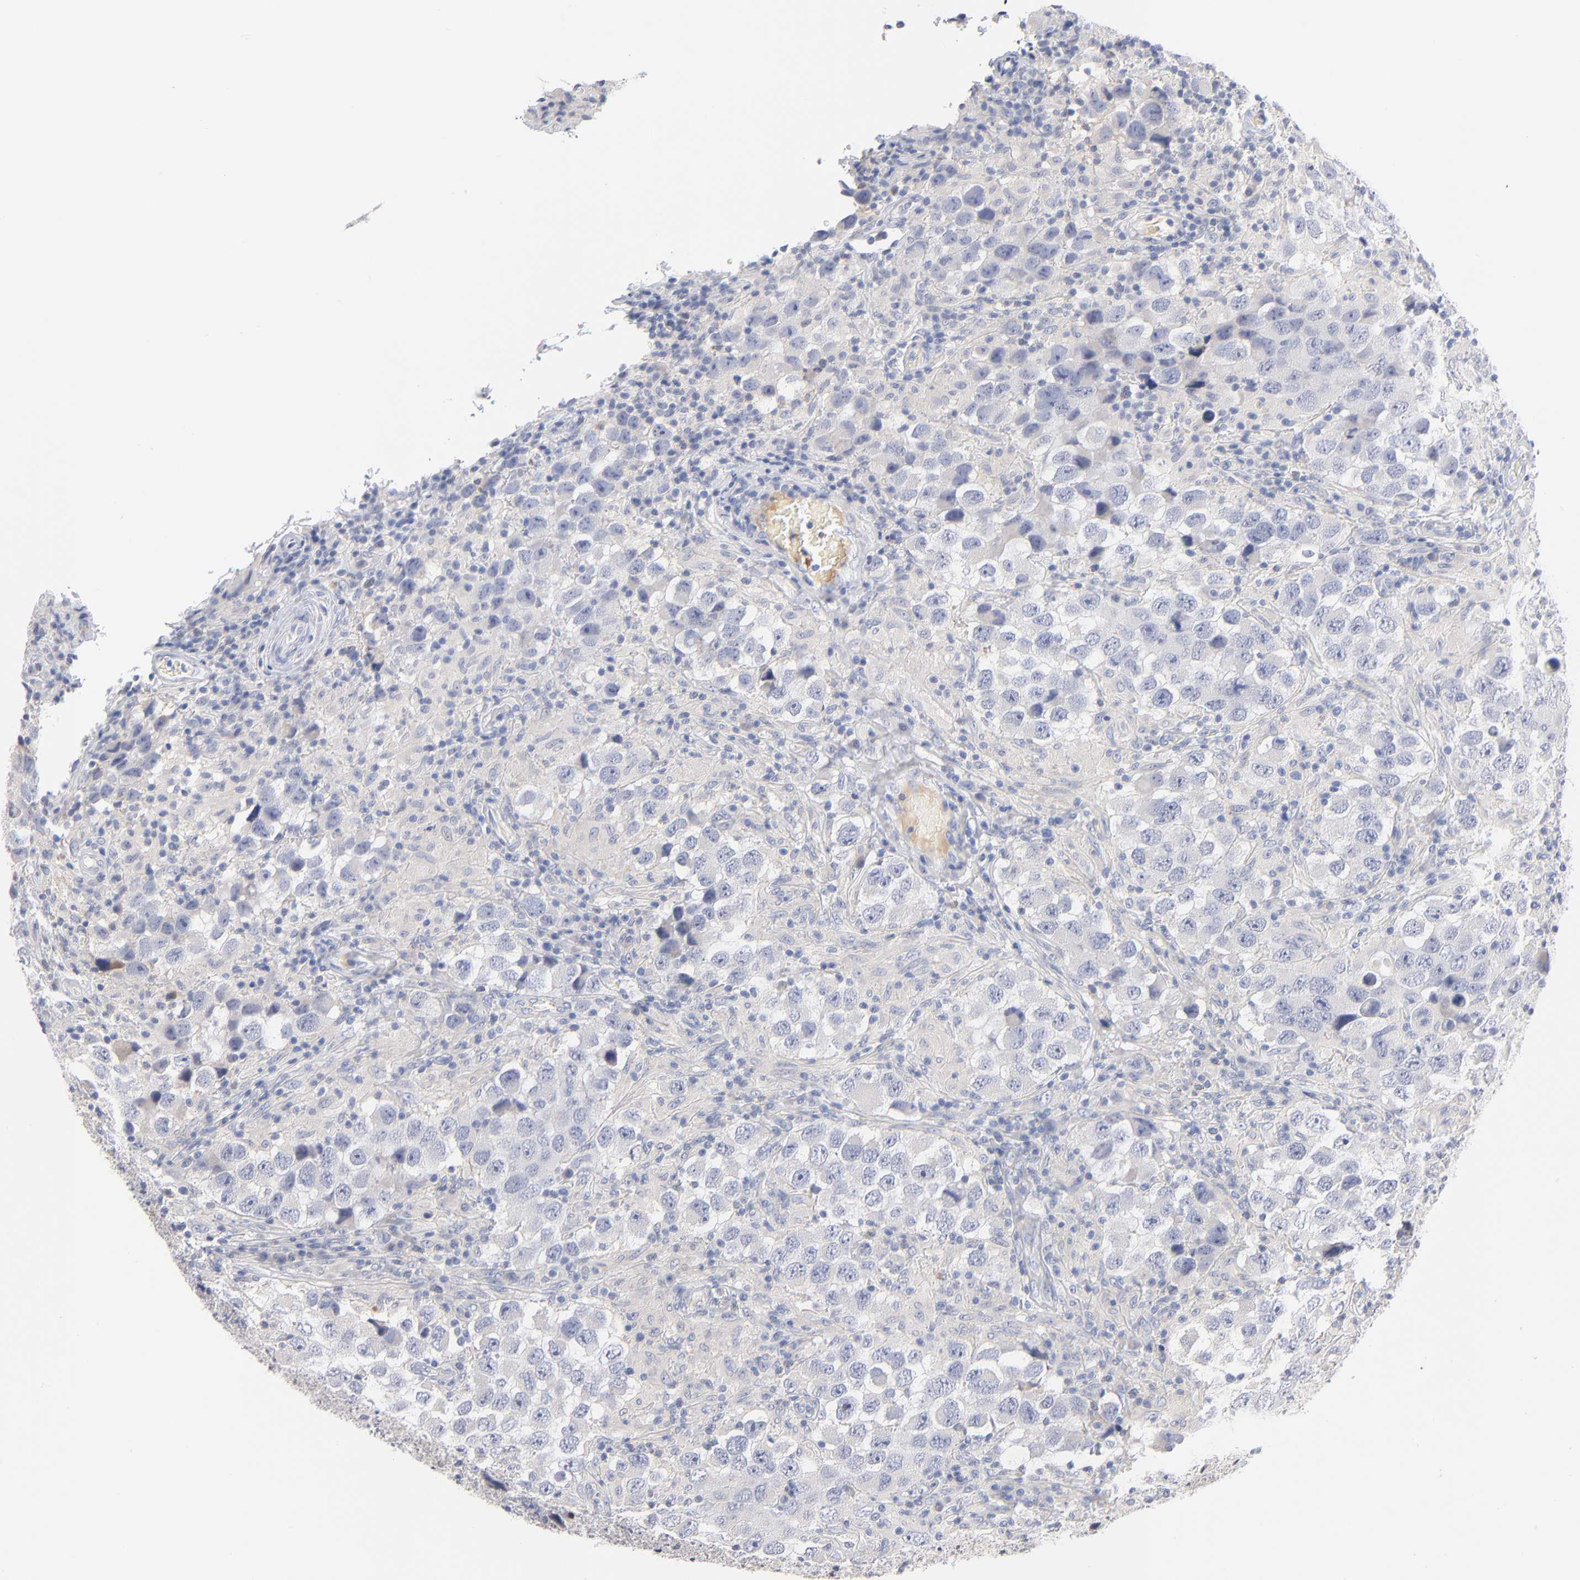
{"staining": {"intensity": "negative", "quantity": "none", "location": "none"}, "tissue": "testis cancer", "cell_type": "Tumor cells", "image_type": "cancer", "snomed": [{"axis": "morphology", "description": "Carcinoma, Embryonal, NOS"}, {"axis": "topography", "description": "Testis"}], "caption": "Histopathology image shows no protein staining in tumor cells of embryonal carcinoma (testis) tissue. The staining was performed using DAB (3,3'-diaminobenzidine) to visualize the protein expression in brown, while the nuclei were stained in blue with hematoxylin (Magnification: 20x).", "gene": "F12", "patient": {"sex": "male", "age": 21}}